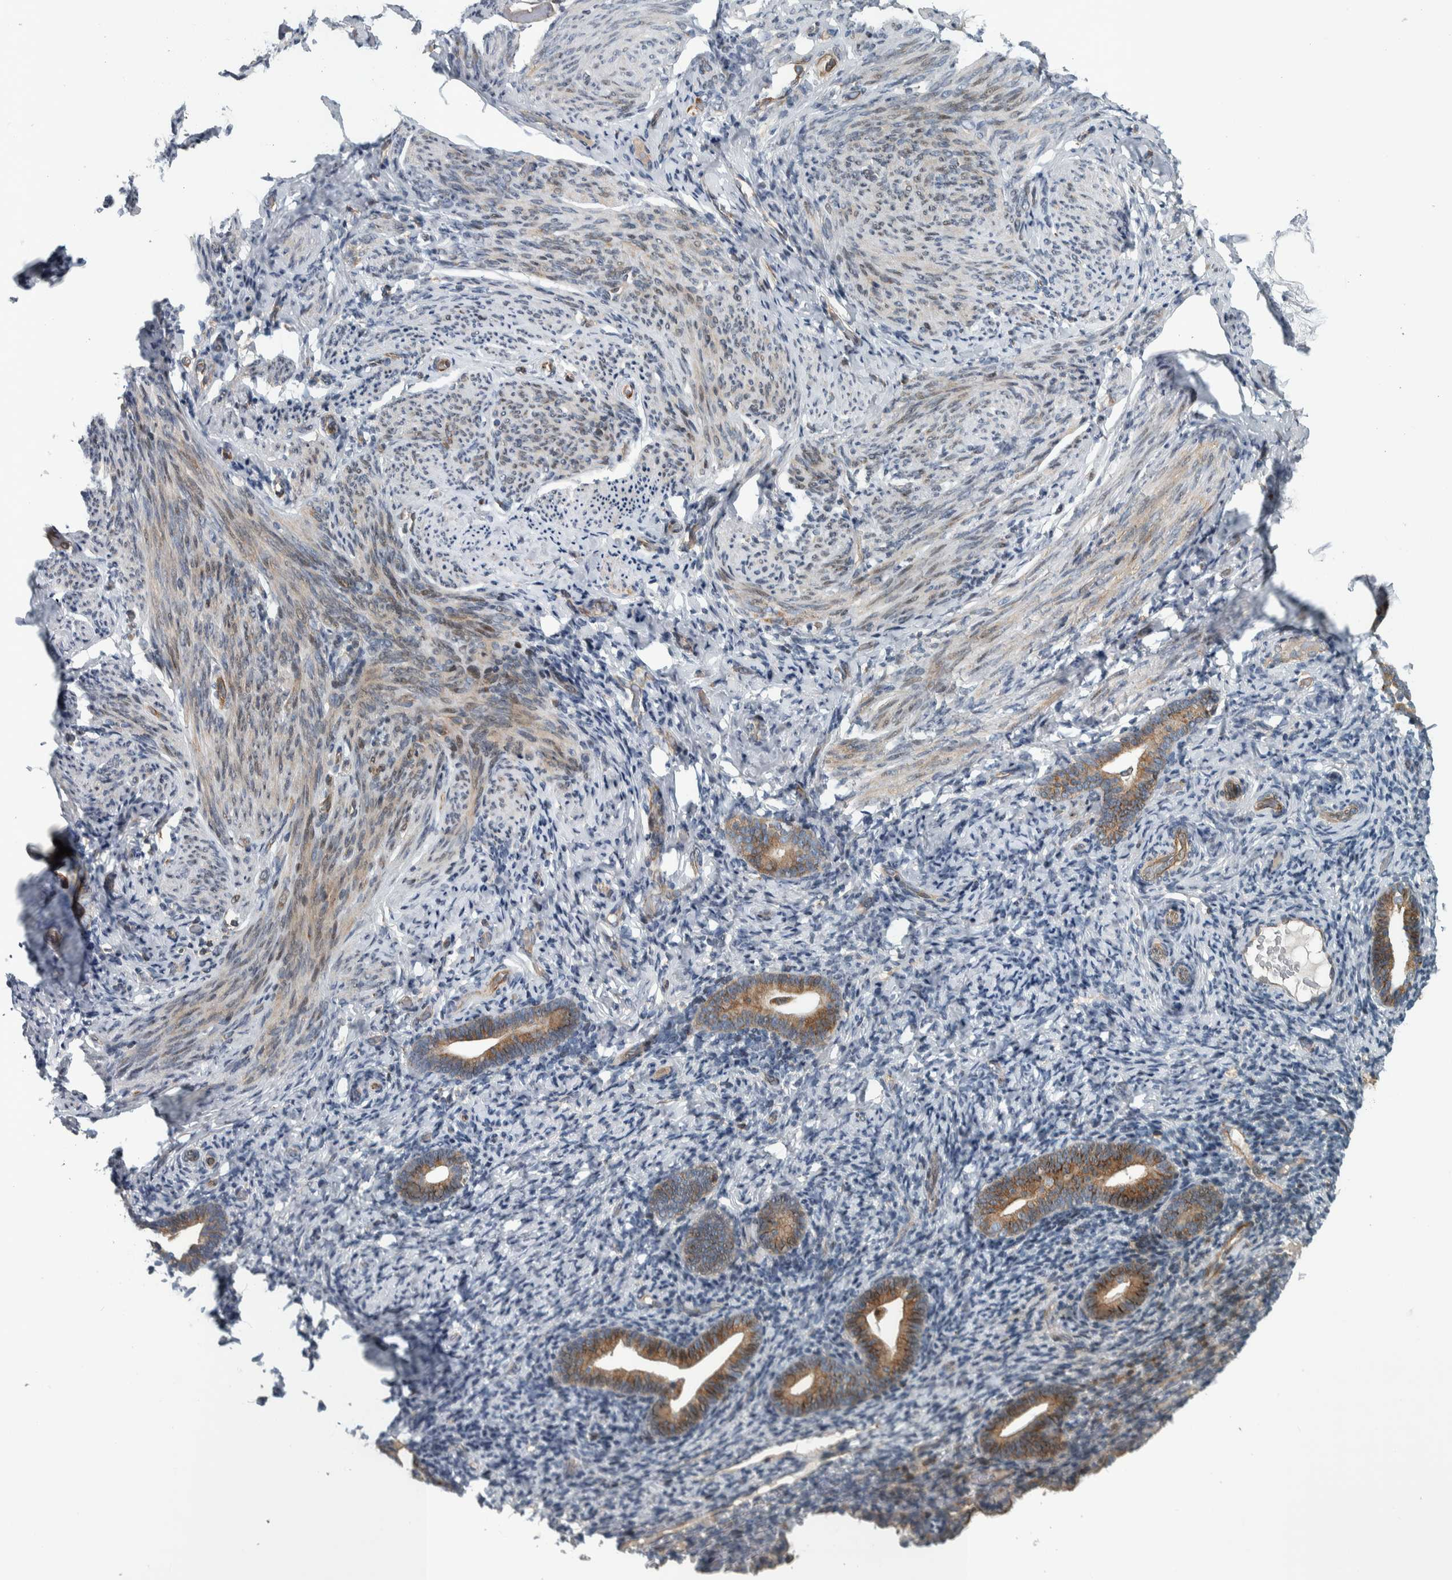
{"staining": {"intensity": "negative", "quantity": "none", "location": "none"}, "tissue": "endometrium", "cell_type": "Cells in endometrial stroma", "image_type": "normal", "snomed": [{"axis": "morphology", "description": "Normal tissue, NOS"}, {"axis": "topography", "description": "Endometrium"}], "caption": "IHC histopathology image of benign endometrium: endometrium stained with DAB demonstrates no significant protein expression in cells in endometrial stroma. The staining is performed using DAB (3,3'-diaminobenzidine) brown chromogen with nuclei counter-stained in using hematoxylin.", "gene": "BAIAP2L1", "patient": {"sex": "female", "age": 51}}